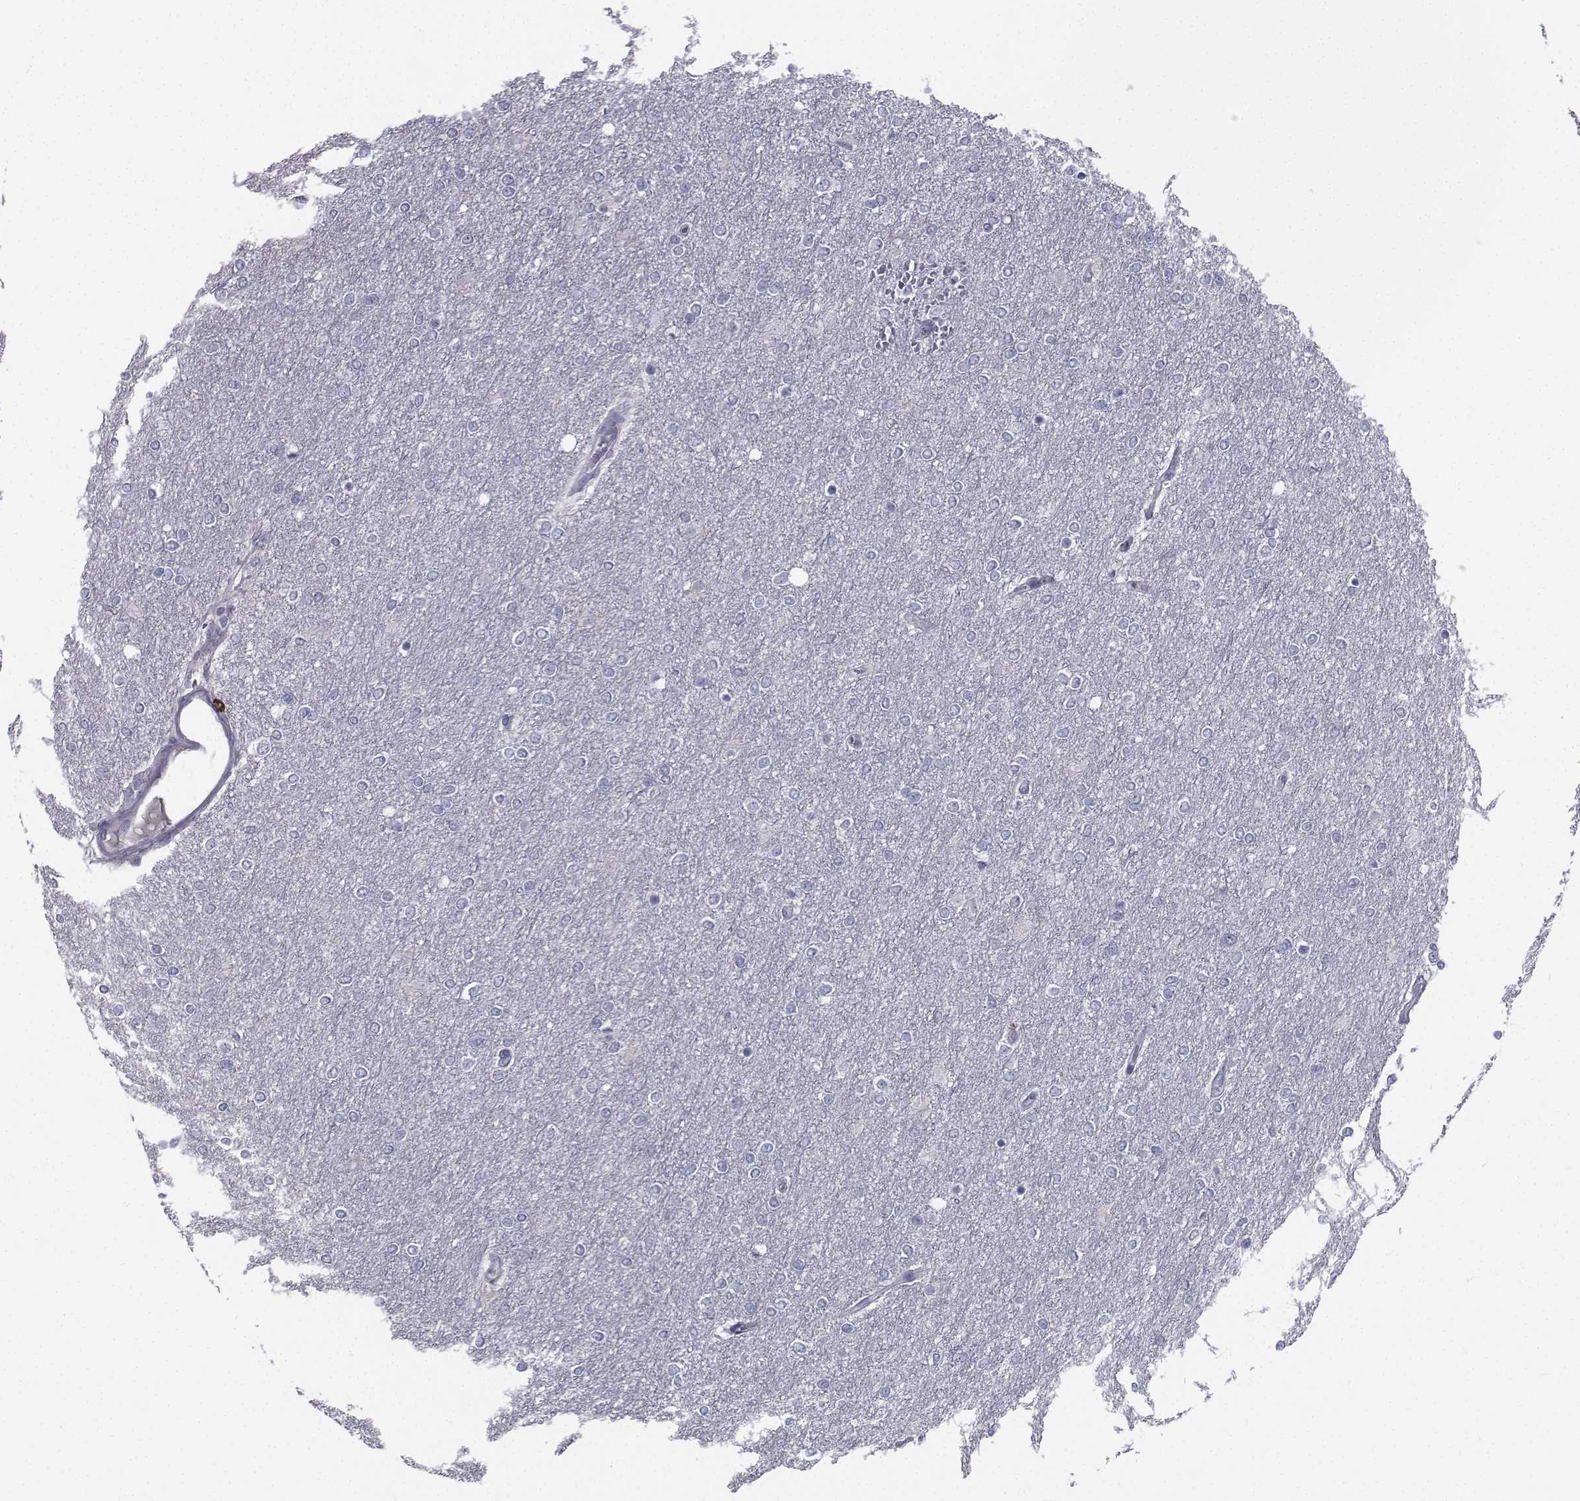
{"staining": {"intensity": "negative", "quantity": "none", "location": "none"}, "tissue": "glioma", "cell_type": "Tumor cells", "image_type": "cancer", "snomed": [{"axis": "morphology", "description": "Glioma, malignant, High grade"}, {"axis": "topography", "description": "Brain"}], "caption": "Malignant glioma (high-grade) was stained to show a protein in brown. There is no significant staining in tumor cells.", "gene": "CHRNA1", "patient": {"sex": "female", "age": 61}}